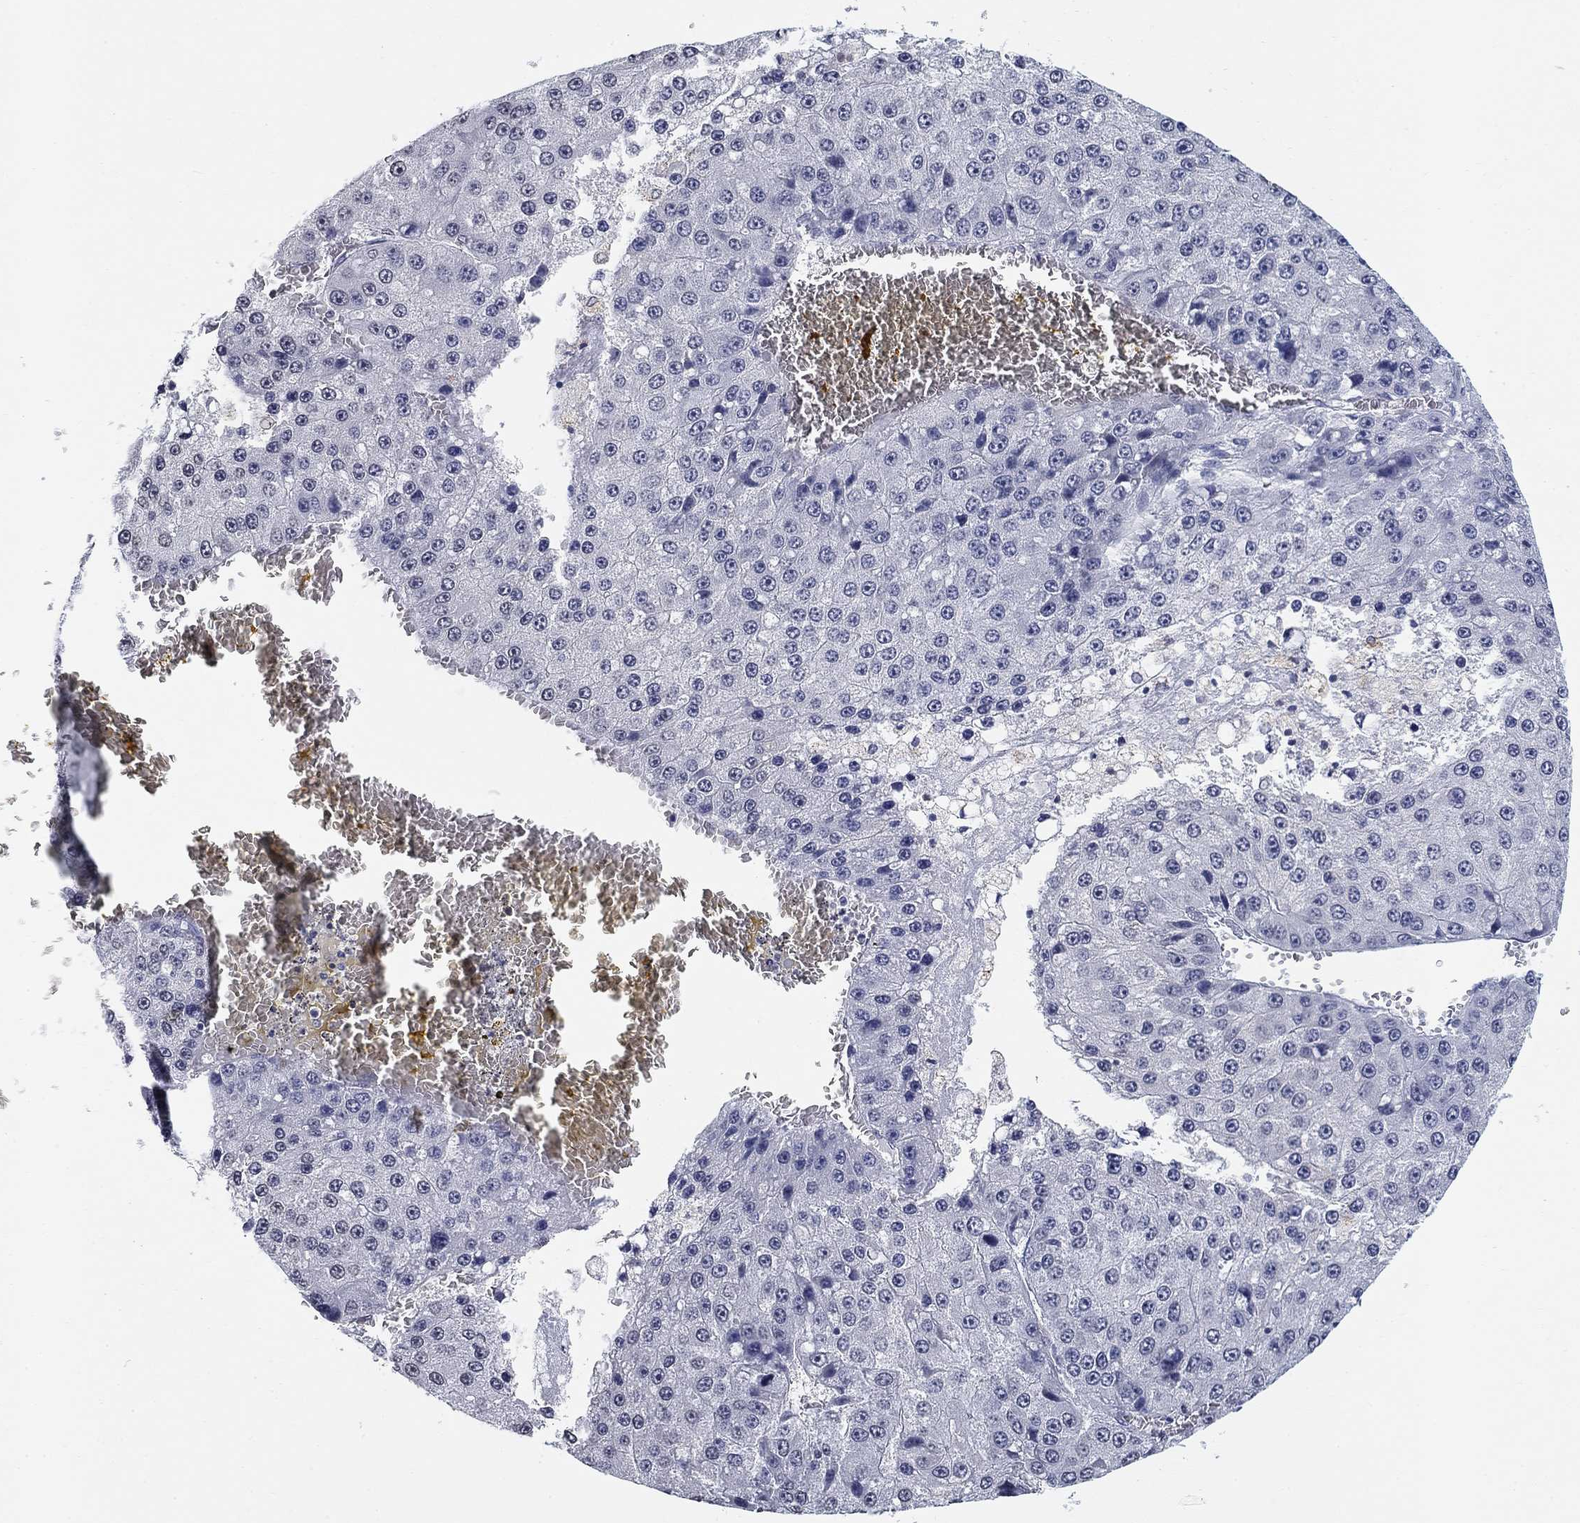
{"staining": {"intensity": "negative", "quantity": "none", "location": "none"}, "tissue": "liver cancer", "cell_type": "Tumor cells", "image_type": "cancer", "snomed": [{"axis": "morphology", "description": "Carcinoma, Hepatocellular, NOS"}, {"axis": "topography", "description": "Liver"}], "caption": "Liver cancer (hepatocellular carcinoma) was stained to show a protein in brown. There is no significant expression in tumor cells. Brightfield microscopy of immunohistochemistry (IHC) stained with DAB (3,3'-diaminobenzidine) (brown) and hematoxylin (blue), captured at high magnification.", "gene": "OTUB2", "patient": {"sex": "female", "age": 73}}